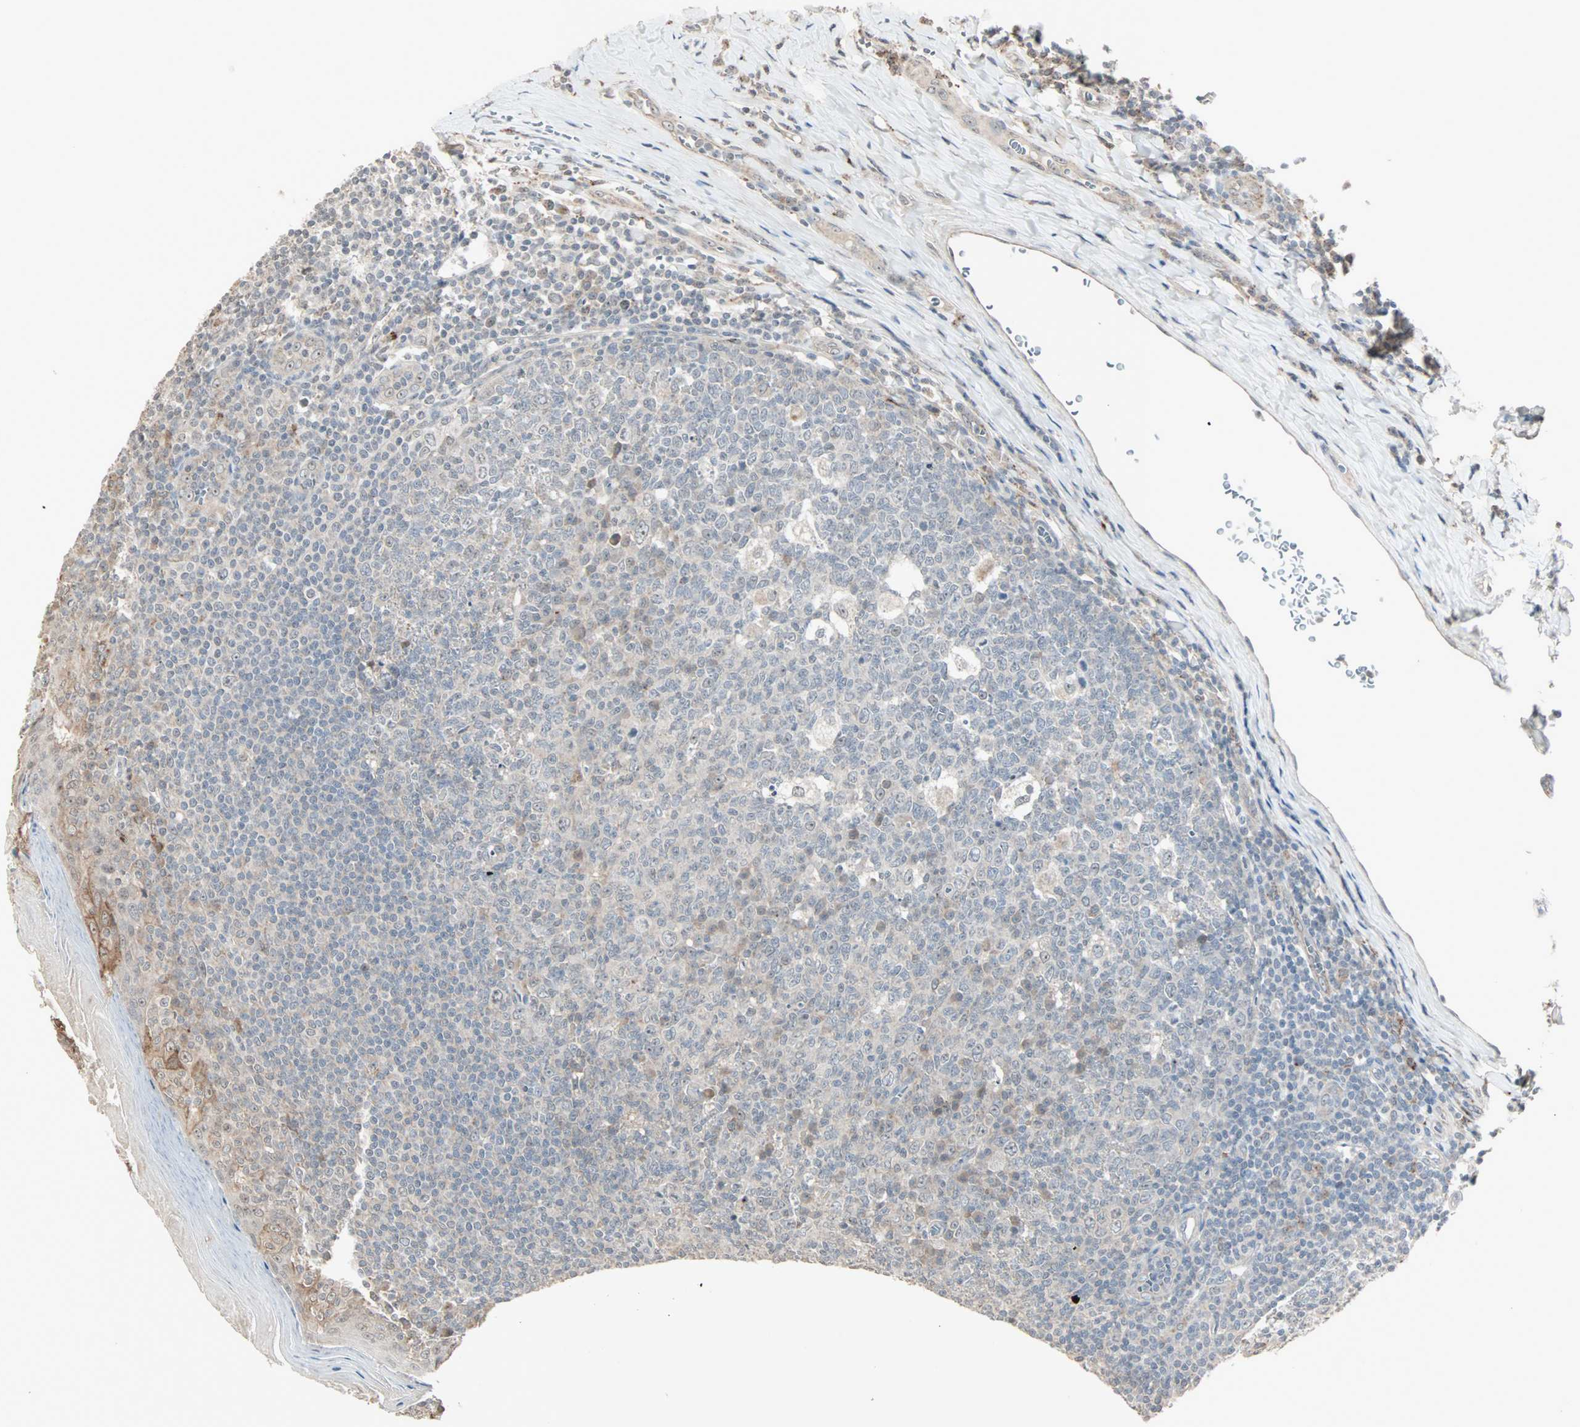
{"staining": {"intensity": "weak", "quantity": "<25%", "location": "cytoplasmic/membranous"}, "tissue": "tonsil", "cell_type": "Germinal center cells", "image_type": "normal", "snomed": [{"axis": "morphology", "description": "Normal tissue, NOS"}, {"axis": "topography", "description": "Tonsil"}], "caption": "Histopathology image shows no significant protein staining in germinal center cells of normal tonsil.", "gene": "KDM4A", "patient": {"sex": "male", "age": 31}}